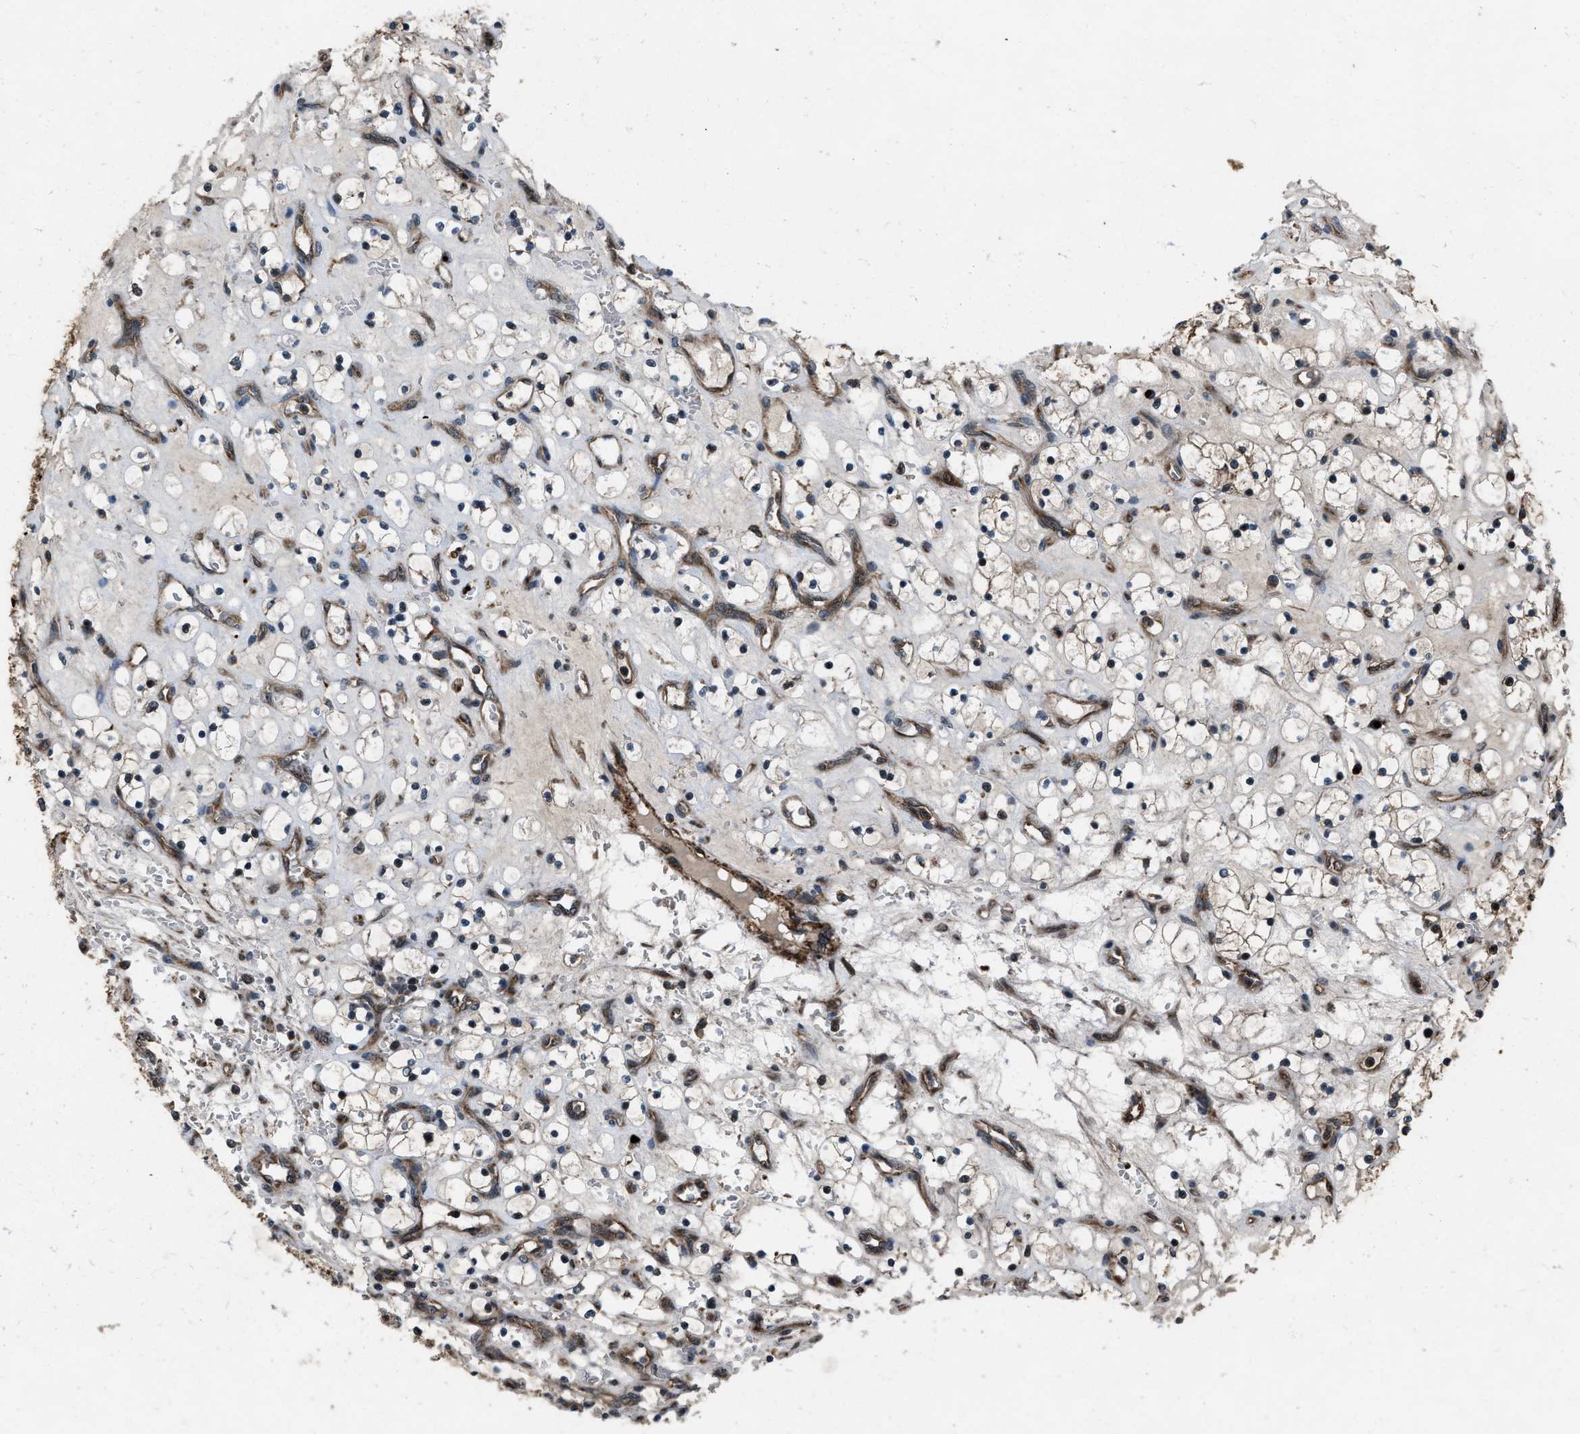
{"staining": {"intensity": "weak", "quantity": "<25%", "location": "cytoplasmic/membranous"}, "tissue": "renal cancer", "cell_type": "Tumor cells", "image_type": "cancer", "snomed": [{"axis": "morphology", "description": "Adenocarcinoma, NOS"}, {"axis": "topography", "description": "Kidney"}], "caption": "IHC of renal cancer demonstrates no positivity in tumor cells. The staining is performed using DAB brown chromogen with nuclei counter-stained in using hematoxylin.", "gene": "IRAK4", "patient": {"sex": "female", "age": 69}}